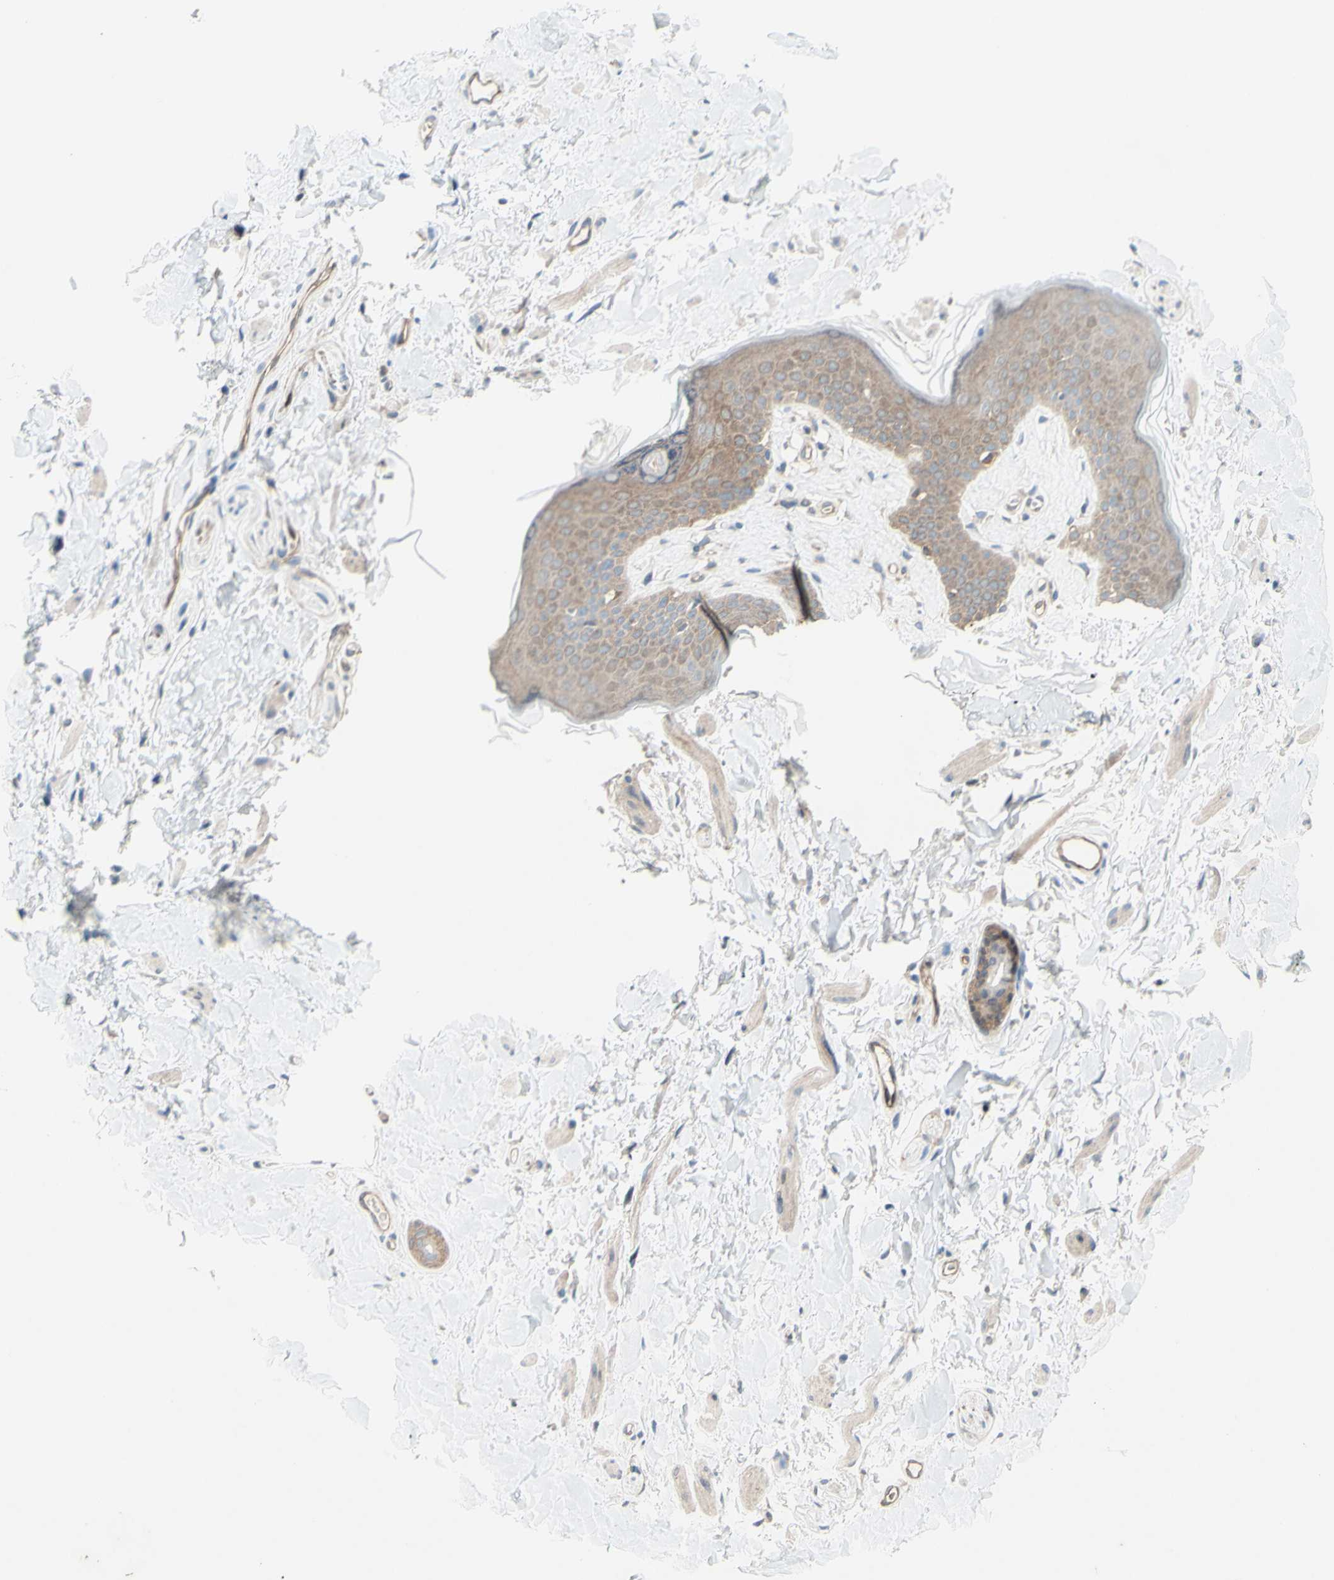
{"staining": {"intensity": "weak", "quantity": ">75%", "location": "cytoplasmic/membranous"}, "tissue": "skin", "cell_type": "Epidermal cells", "image_type": "normal", "snomed": [{"axis": "morphology", "description": "Normal tissue, NOS"}, {"axis": "morphology", "description": "Inflammation, NOS"}, {"axis": "topography", "description": "Vulva"}], "caption": "Protein staining of benign skin shows weak cytoplasmic/membranous positivity in about >75% of epidermal cells. (IHC, brightfield microscopy, high magnification).", "gene": "DYNLRB1", "patient": {"sex": "female", "age": 84}}